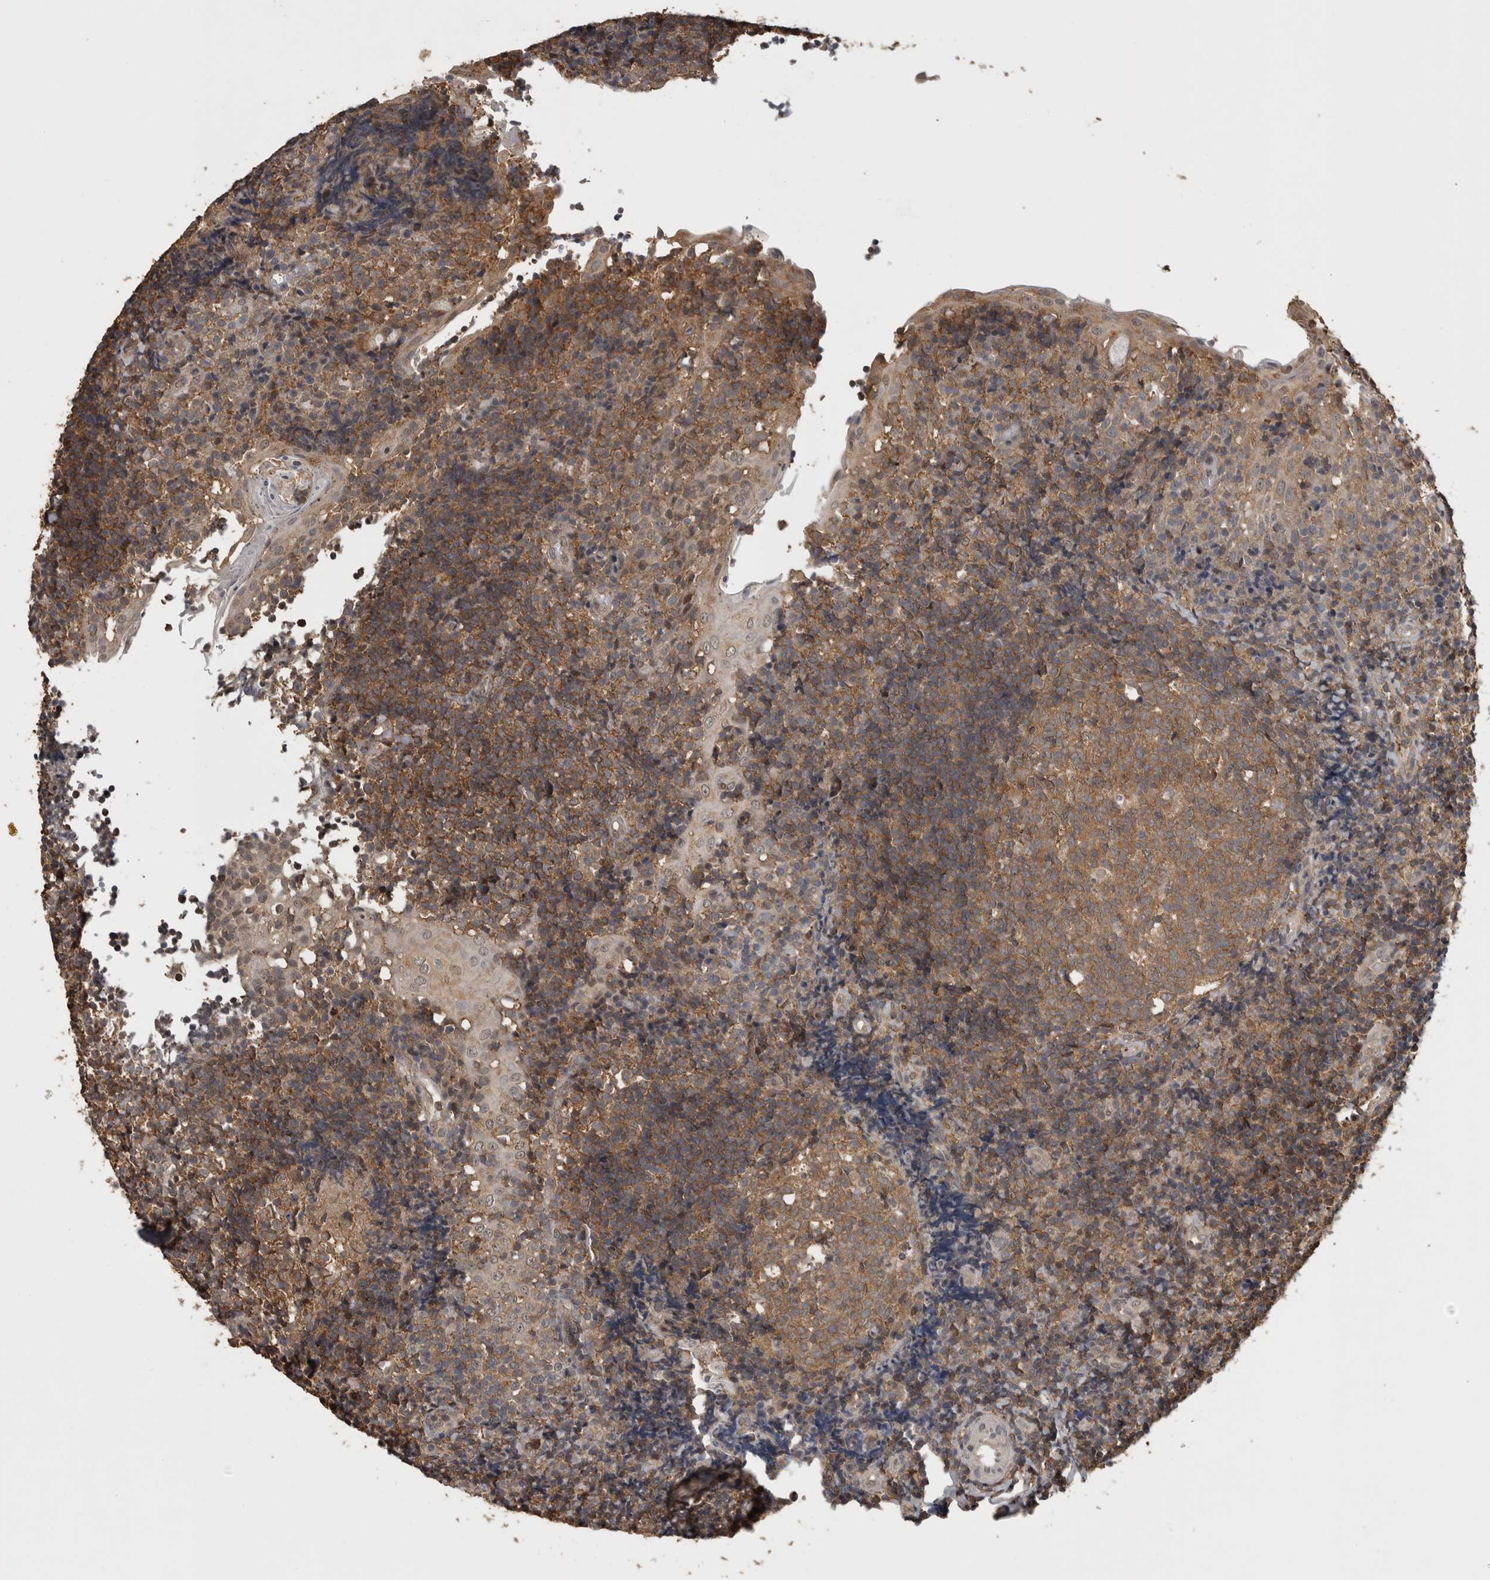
{"staining": {"intensity": "moderate", "quantity": ">75%", "location": "cytoplasmic/membranous"}, "tissue": "tonsil", "cell_type": "Germinal center cells", "image_type": "normal", "snomed": [{"axis": "morphology", "description": "Normal tissue, NOS"}, {"axis": "topography", "description": "Tonsil"}], "caption": "This histopathology image exhibits immunohistochemistry (IHC) staining of normal human tonsil, with medium moderate cytoplasmic/membranous expression in approximately >75% of germinal center cells.", "gene": "ATXN2", "patient": {"sex": "female", "age": 40}}